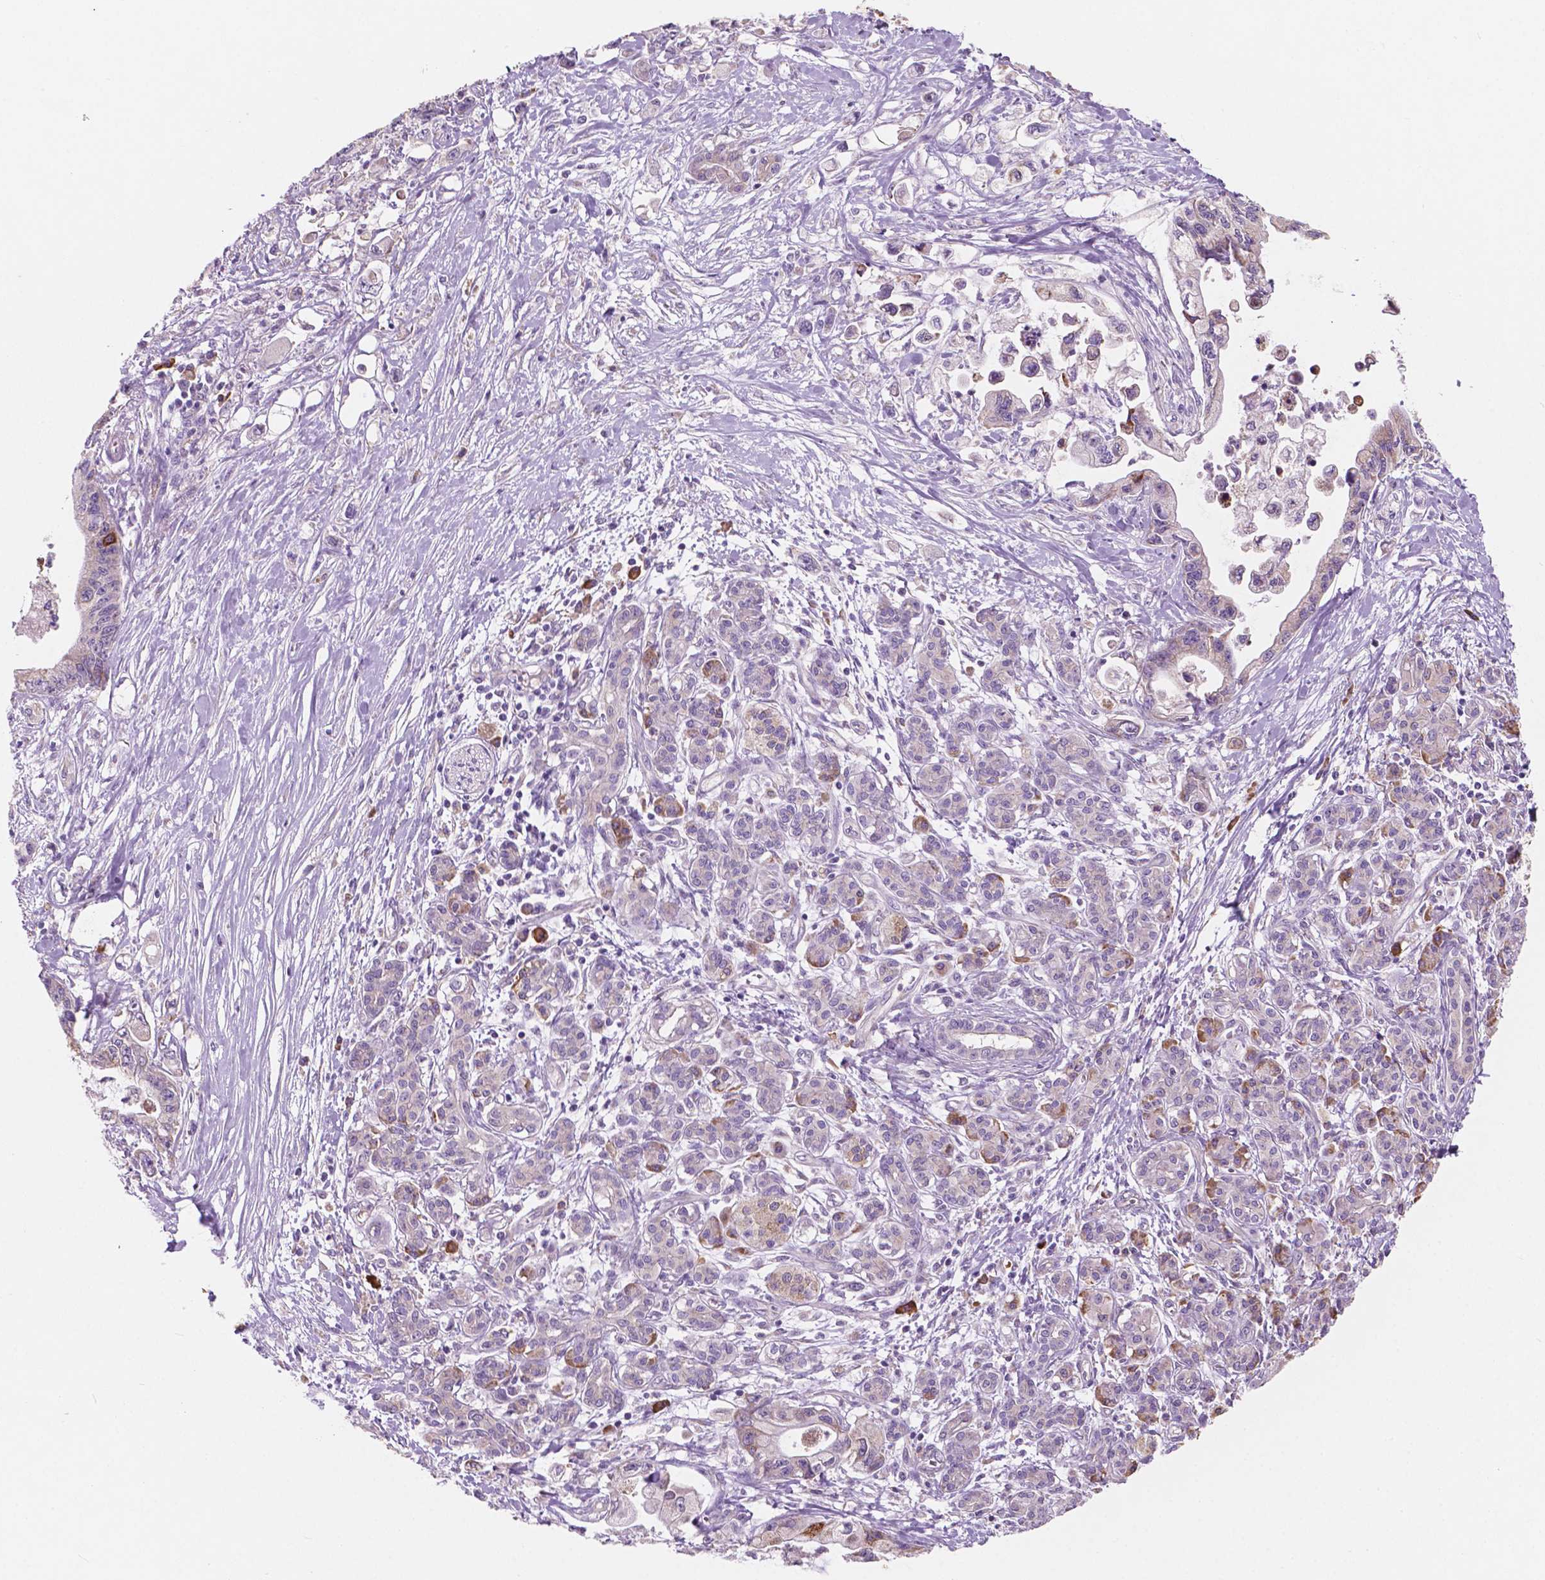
{"staining": {"intensity": "weak", "quantity": "<25%", "location": "cytoplasmic/membranous"}, "tissue": "pancreatic cancer", "cell_type": "Tumor cells", "image_type": "cancer", "snomed": [{"axis": "morphology", "description": "Adenocarcinoma, NOS"}, {"axis": "topography", "description": "Pancreas"}], "caption": "Tumor cells are negative for brown protein staining in pancreatic cancer.", "gene": "LRP1B", "patient": {"sex": "male", "age": 61}}